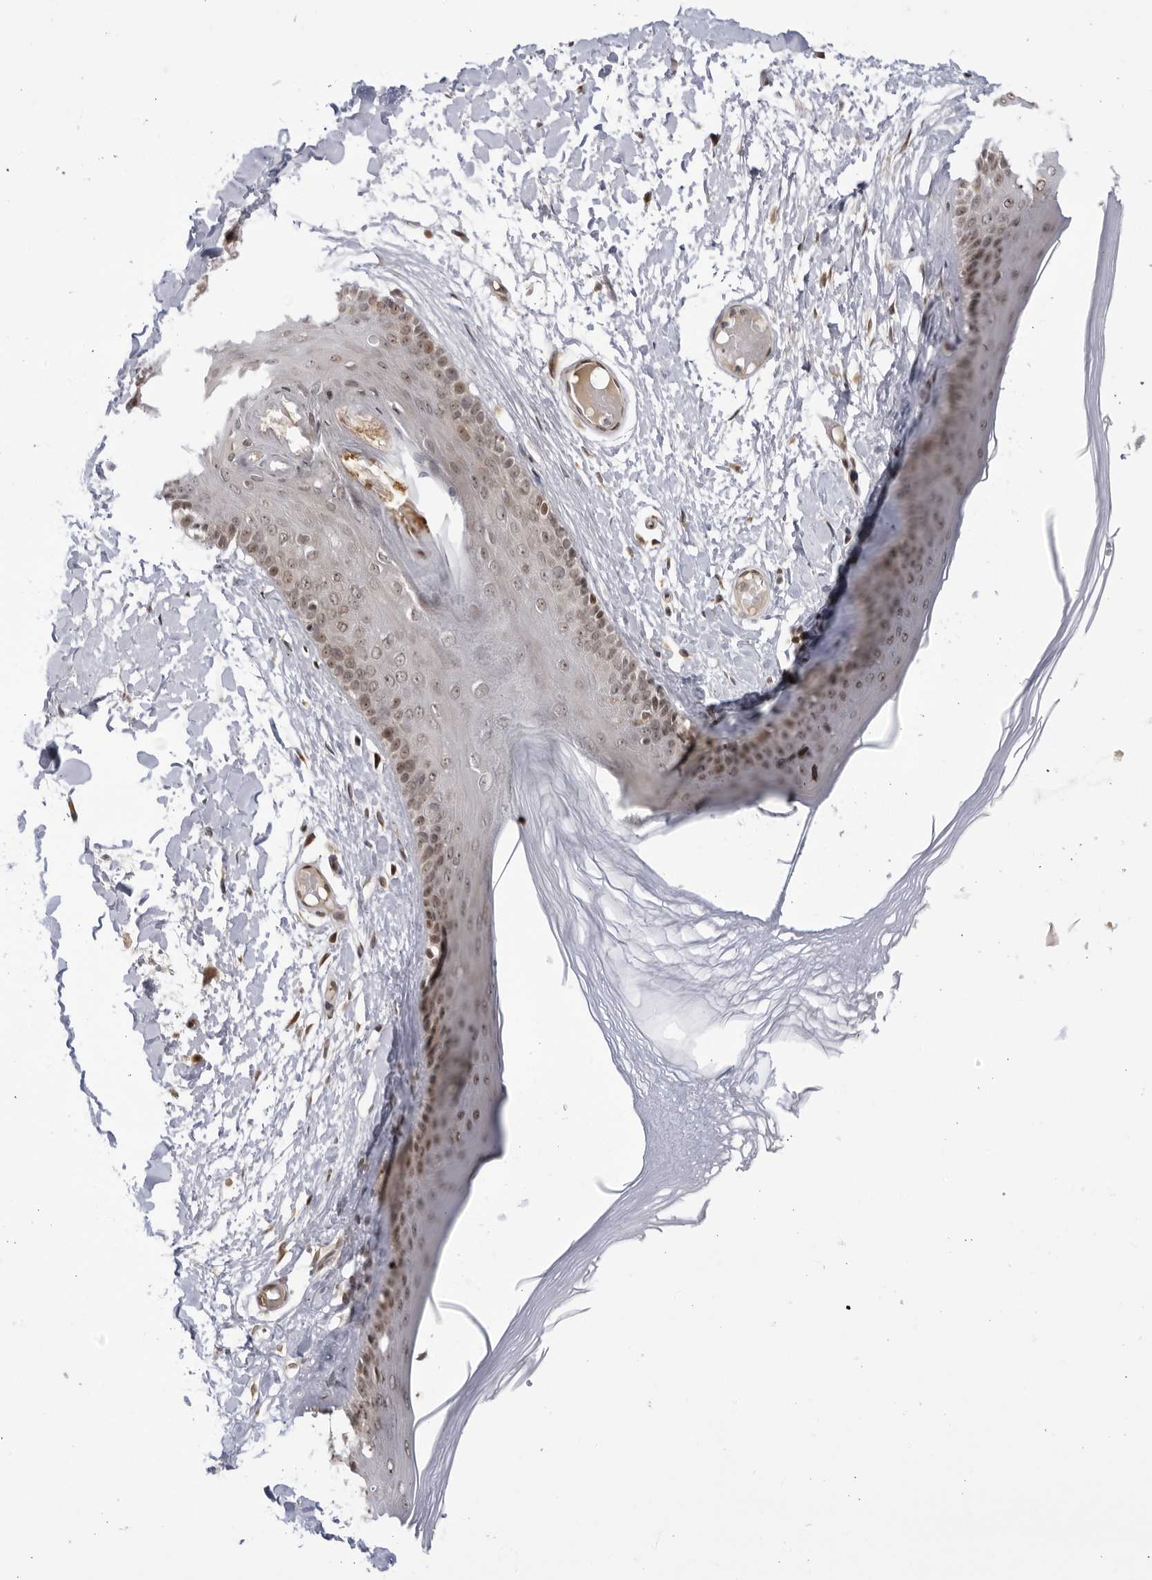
{"staining": {"intensity": "weak", "quantity": ">75%", "location": "cytoplasmic/membranous,nuclear"}, "tissue": "skin", "cell_type": "Epidermal cells", "image_type": "normal", "snomed": [{"axis": "morphology", "description": "Normal tissue, NOS"}, {"axis": "topography", "description": "Vulva"}], "caption": "DAB (3,3'-diaminobenzidine) immunohistochemical staining of benign skin exhibits weak cytoplasmic/membranous,nuclear protein expression in about >75% of epidermal cells.", "gene": "RASGEF1C", "patient": {"sex": "female", "age": 73}}